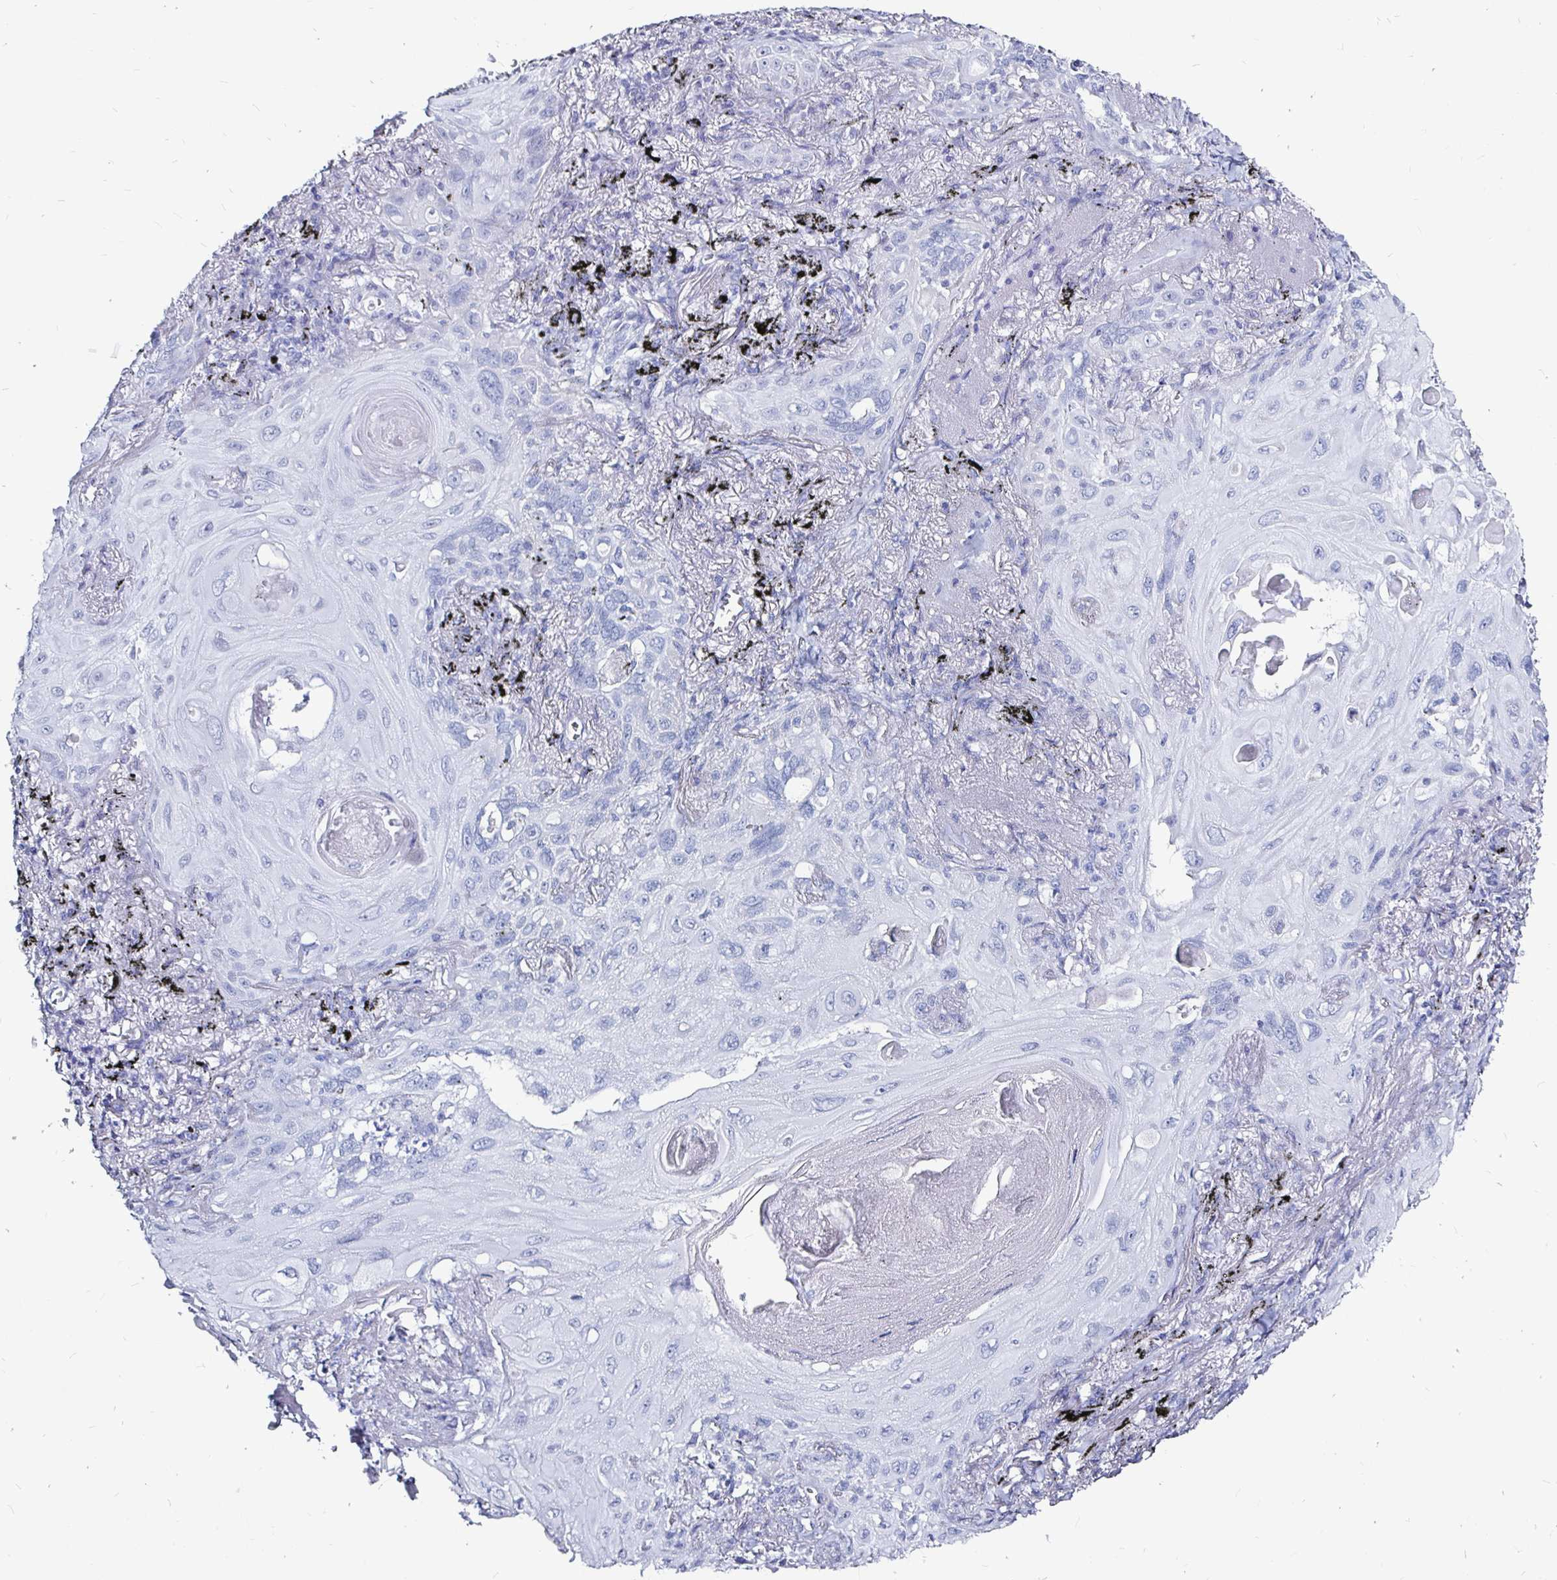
{"staining": {"intensity": "negative", "quantity": "none", "location": "none"}, "tissue": "lung cancer", "cell_type": "Tumor cells", "image_type": "cancer", "snomed": [{"axis": "morphology", "description": "Squamous cell carcinoma, NOS"}, {"axis": "topography", "description": "Lung"}], "caption": "Immunohistochemical staining of lung squamous cell carcinoma shows no significant staining in tumor cells. (DAB (3,3'-diaminobenzidine) immunohistochemistry (IHC) visualized using brightfield microscopy, high magnification).", "gene": "LUZP4", "patient": {"sex": "male", "age": 79}}